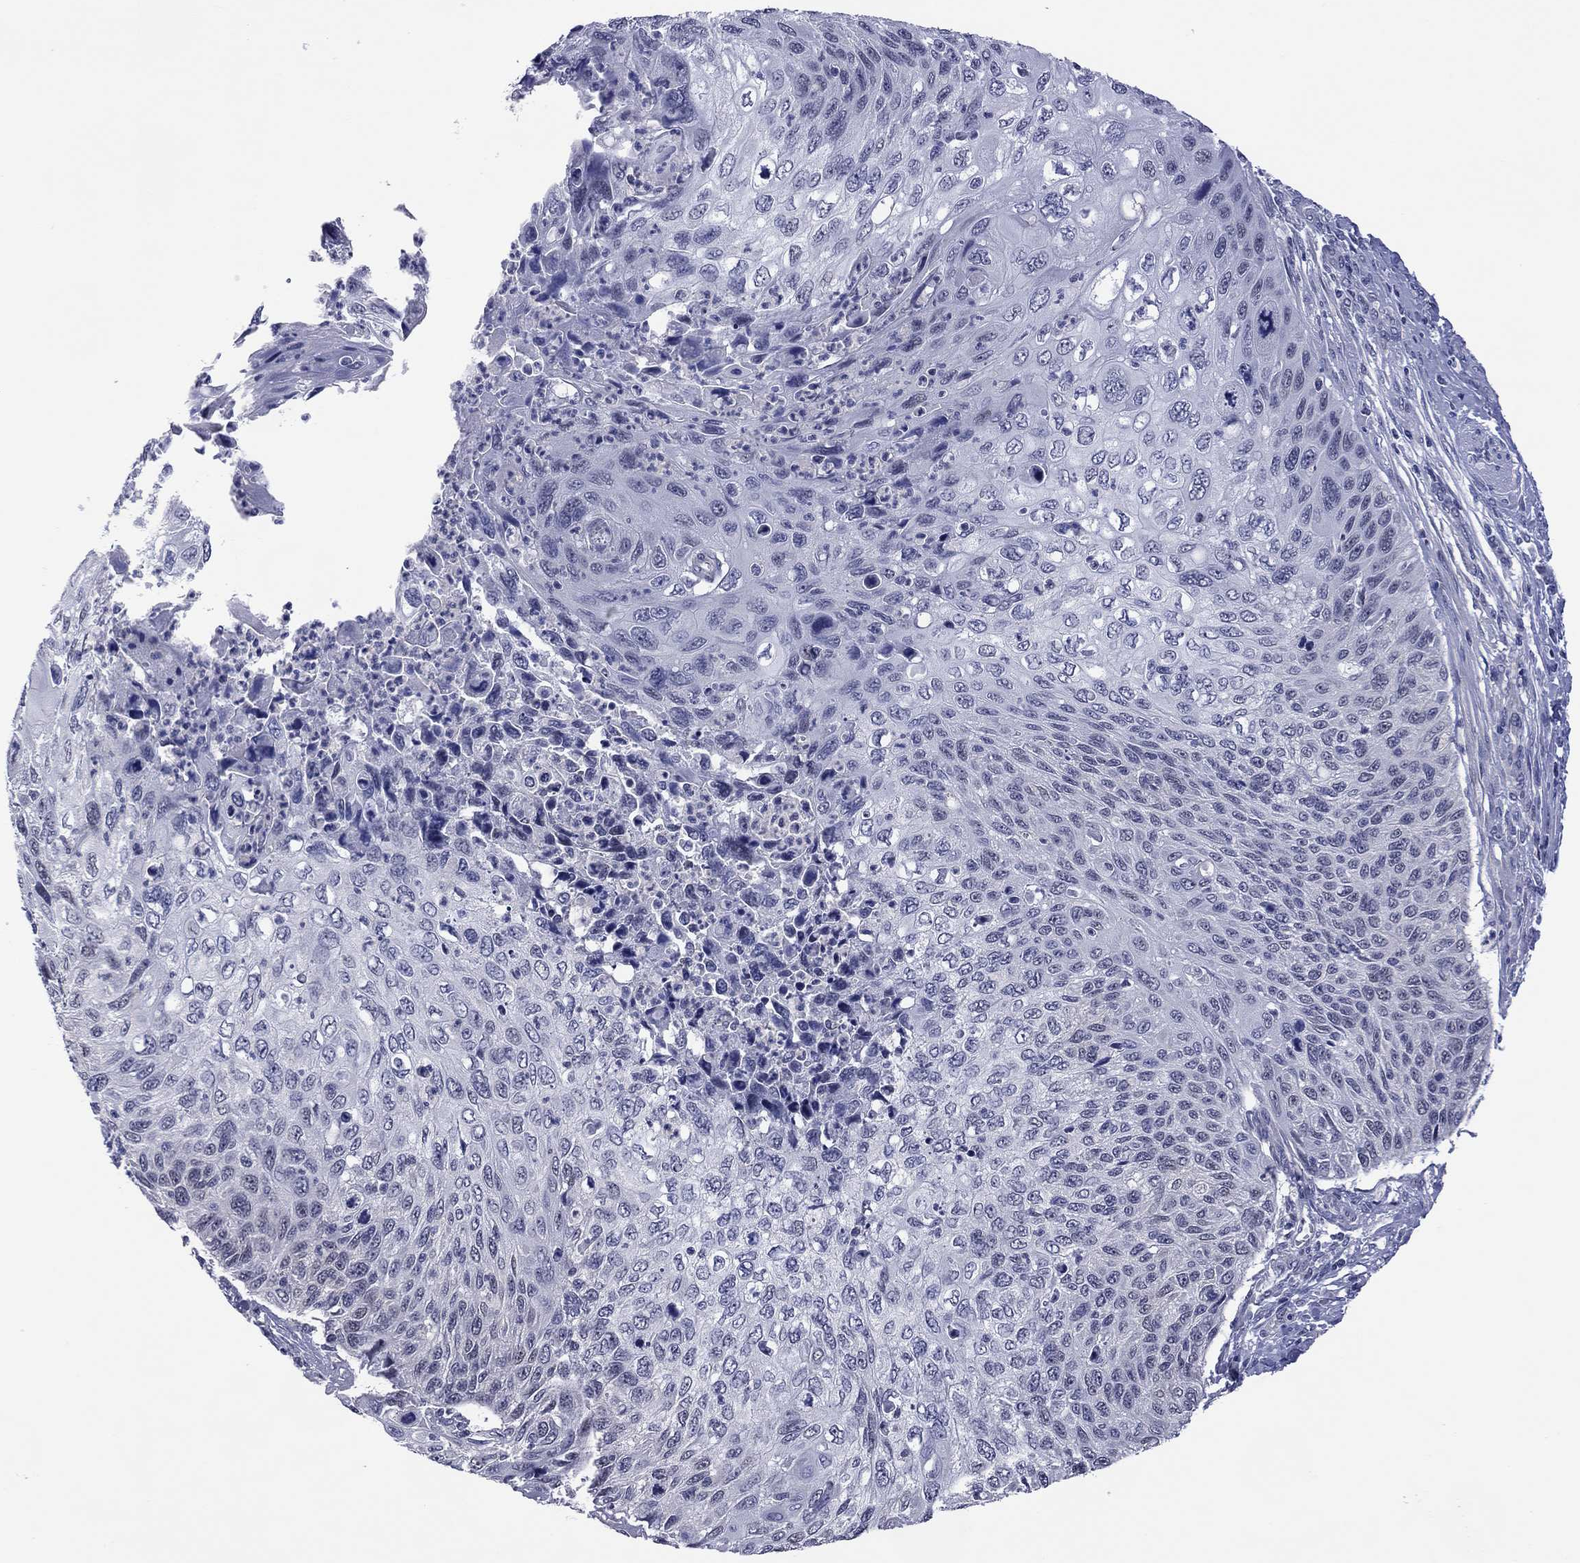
{"staining": {"intensity": "weak", "quantity": "<25%", "location": "nuclear"}, "tissue": "cervical cancer", "cell_type": "Tumor cells", "image_type": "cancer", "snomed": [{"axis": "morphology", "description": "Squamous cell carcinoma, NOS"}, {"axis": "topography", "description": "Cervix"}], "caption": "Protein analysis of cervical cancer demonstrates no significant positivity in tumor cells.", "gene": "POU5F2", "patient": {"sex": "female", "age": 70}}